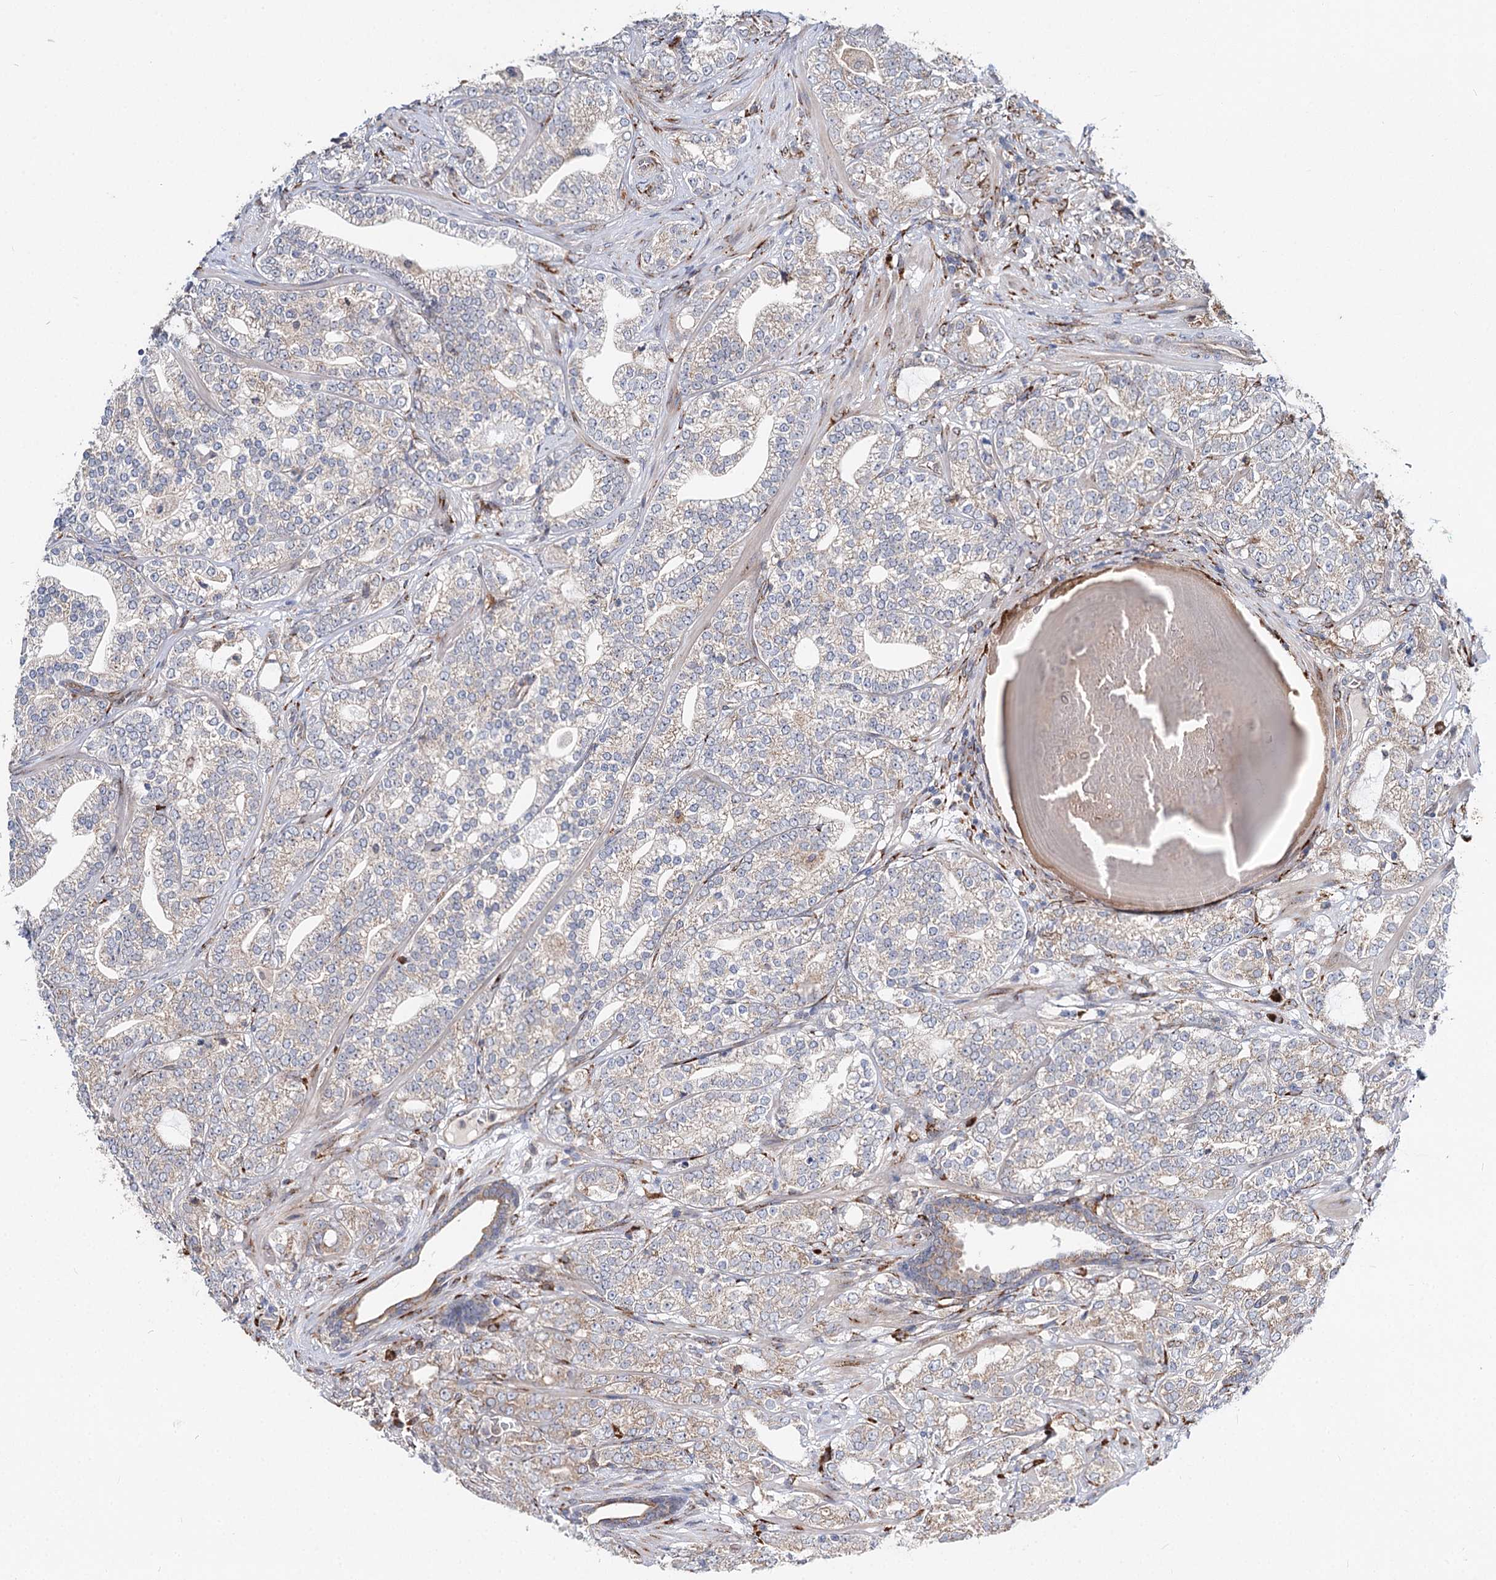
{"staining": {"intensity": "negative", "quantity": "none", "location": "none"}, "tissue": "prostate cancer", "cell_type": "Tumor cells", "image_type": "cancer", "snomed": [{"axis": "morphology", "description": "Adenocarcinoma, High grade"}, {"axis": "topography", "description": "Prostate"}], "caption": "Tumor cells show no significant positivity in prostate cancer (adenocarcinoma (high-grade)).", "gene": "SPART", "patient": {"sex": "male", "age": 64}}